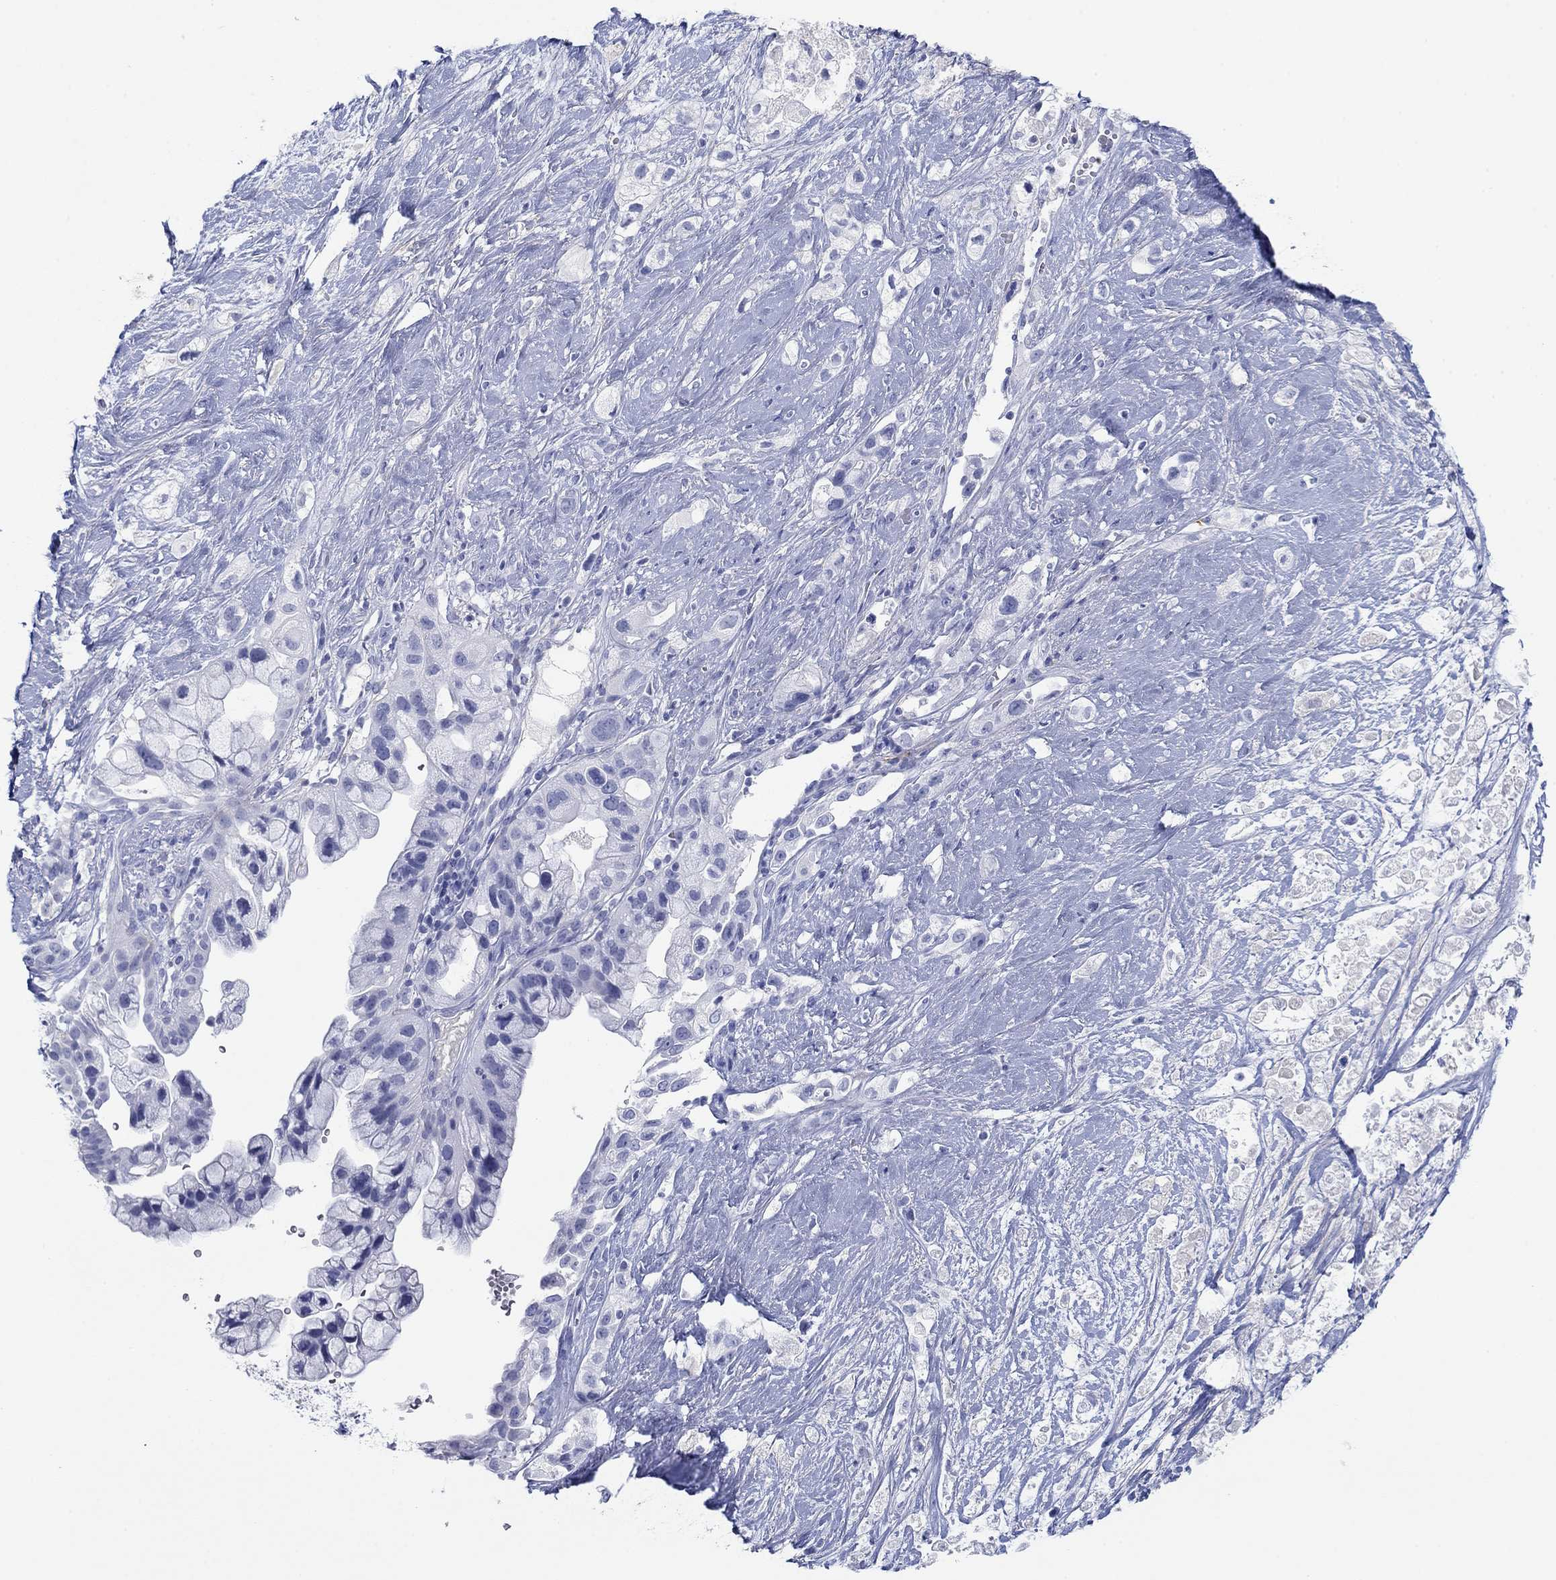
{"staining": {"intensity": "negative", "quantity": "none", "location": "none"}, "tissue": "pancreatic cancer", "cell_type": "Tumor cells", "image_type": "cancer", "snomed": [{"axis": "morphology", "description": "Adenocarcinoma, NOS"}, {"axis": "topography", "description": "Pancreas"}], "caption": "Immunohistochemical staining of human pancreatic cancer (adenocarcinoma) shows no significant positivity in tumor cells.", "gene": "PDYN", "patient": {"sex": "male", "age": 44}}